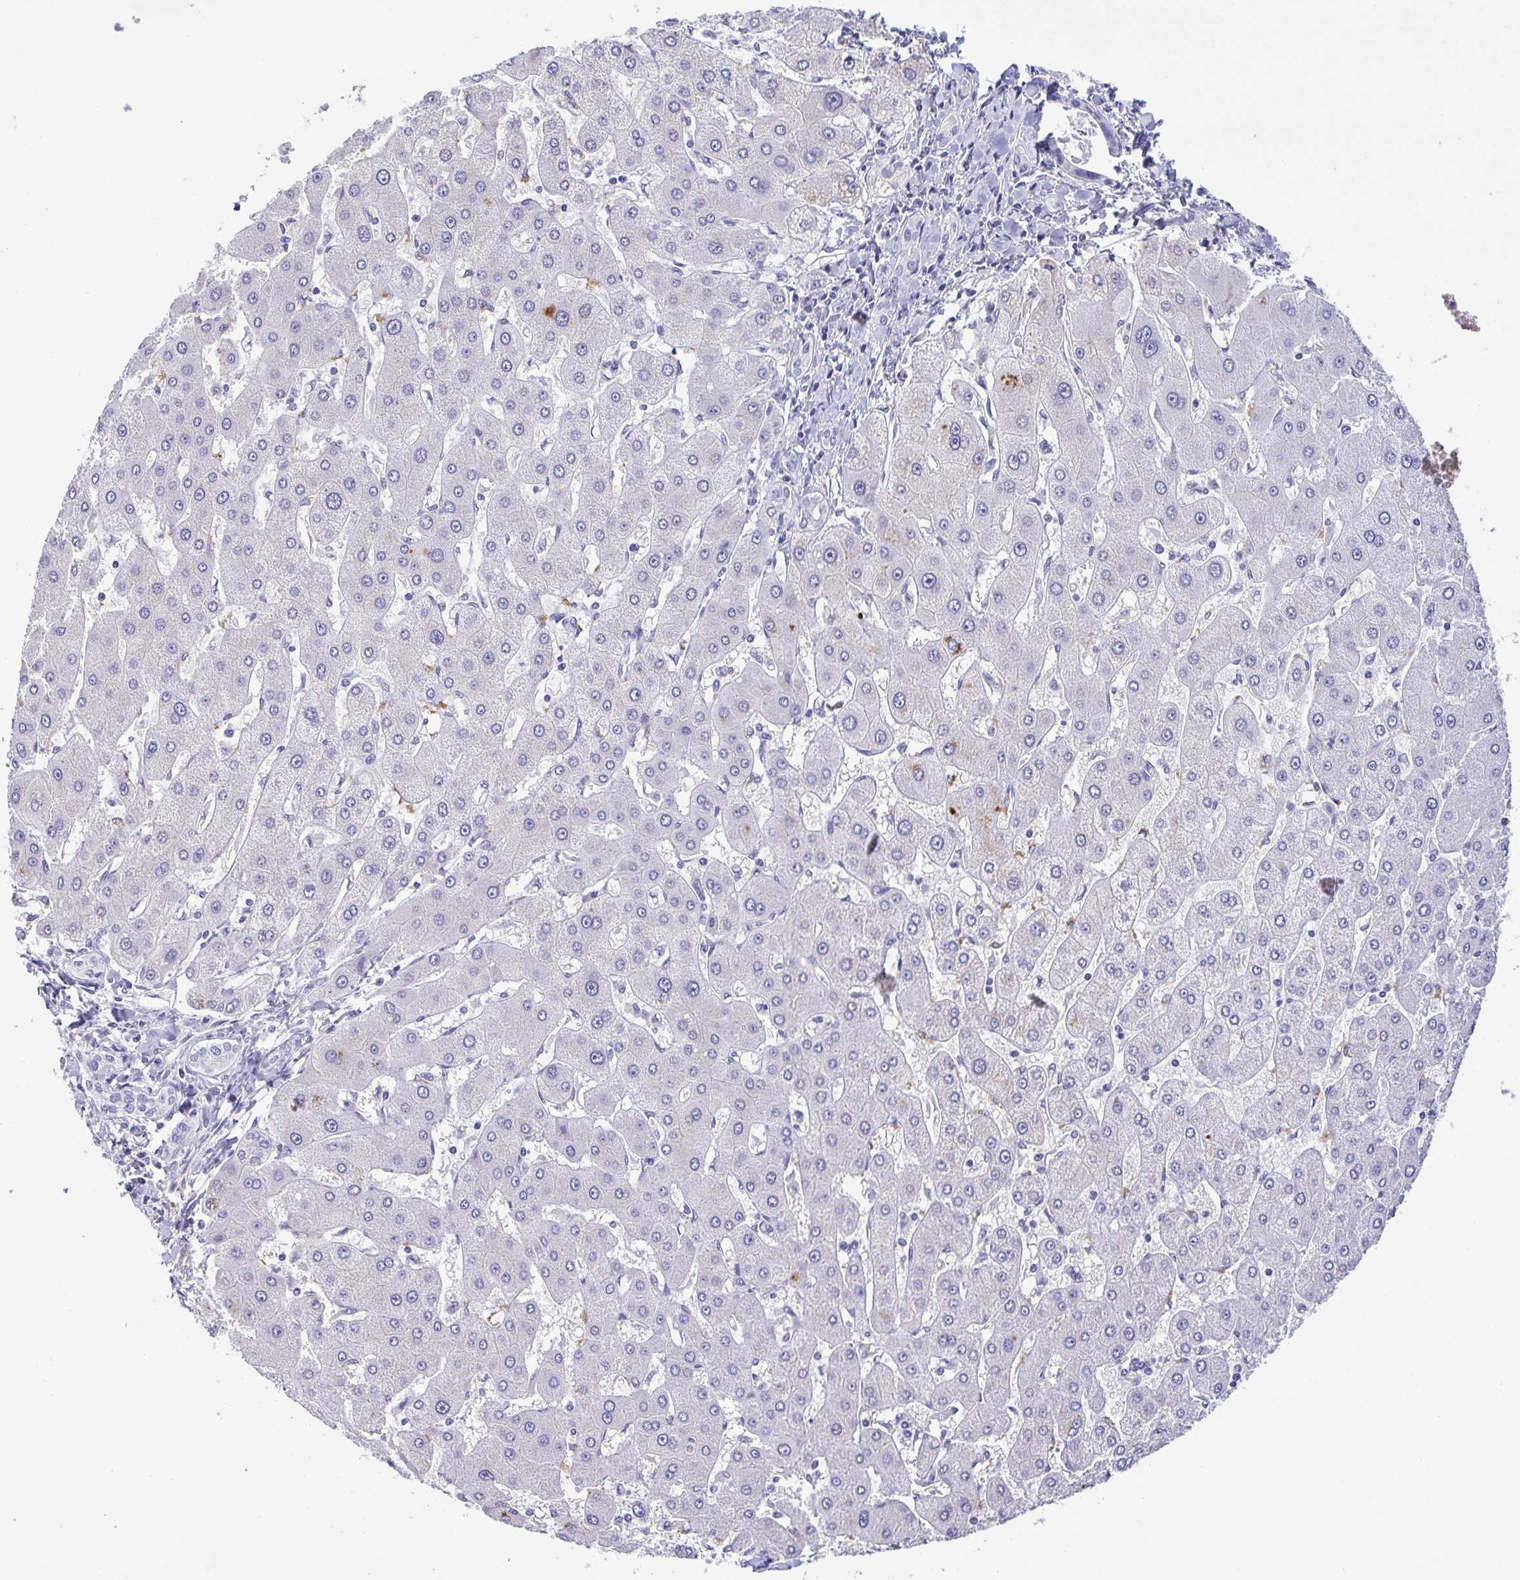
{"staining": {"intensity": "negative", "quantity": "none", "location": "none"}, "tissue": "liver cancer", "cell_type": "Tumor cells", "image_type": "cancer", "snomed": [{"axis": "morphology", "description": "Cholangiocarcinoma"}, {"axis": "topography", "description": "Liver"}], "caption": "An image of human liver cholangiocarcinoma is negative for staining in tumor cells. Nuclei are stained in blue.", "gene": "TIPIN", "patient": {"sex": "male", "age": 66}}